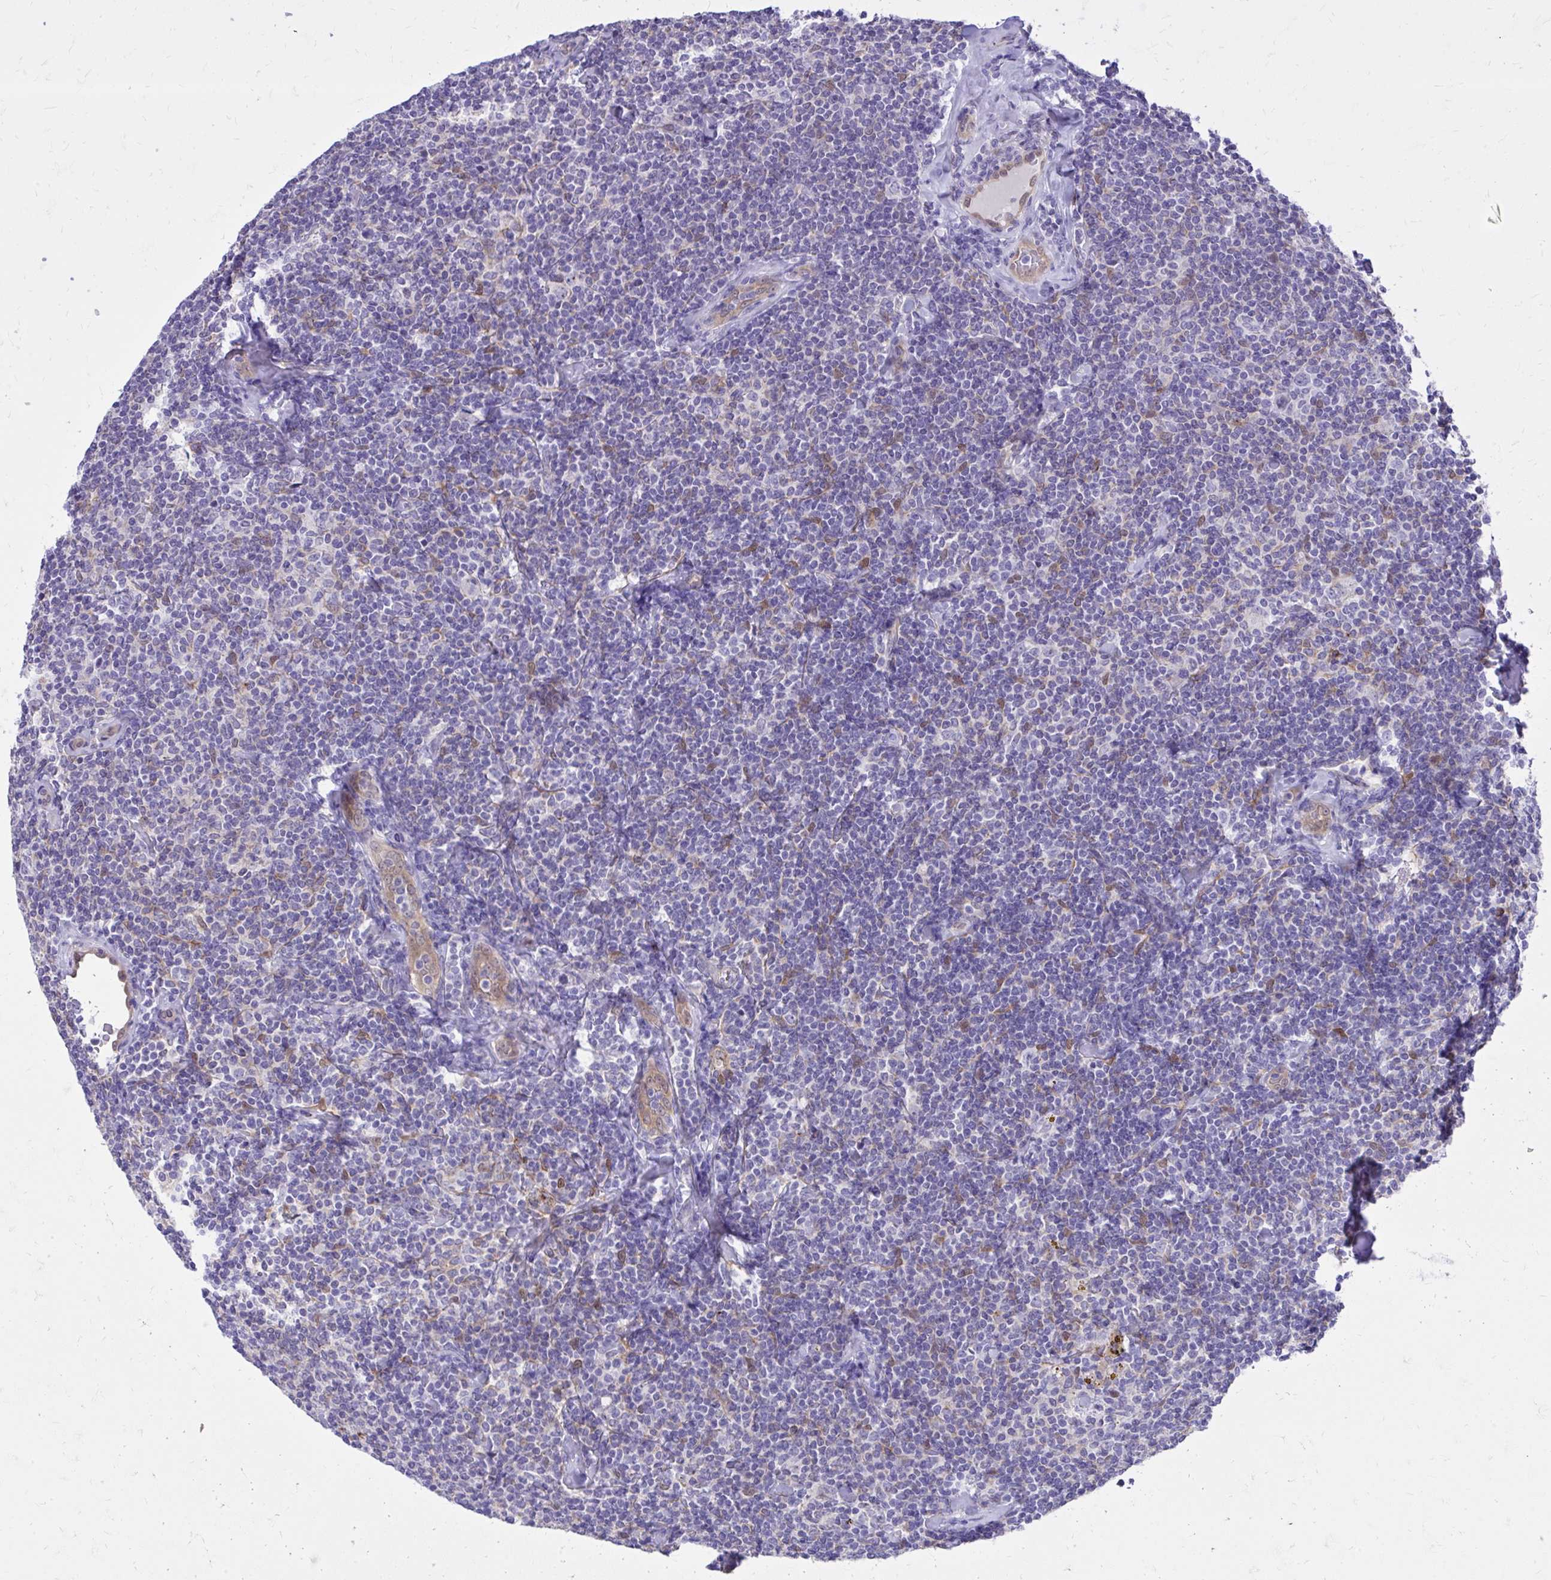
{"staining": {"intensity": "negative", "quantity": "none", "location": "none"}, "tissue": "lymphoma", "cell_type": "Tumor cells", "image_type": "cancer", "snomed": [{"axis": "morphology", "description": "Malignant lymphoma, non-Hodgkin's type, Low grade"}, {"axis": "topography", "description": "Lymph node"}], "caption": "High magnification brightfield microscopy of lymphoma stained with DAB (3,3'-diaminobenzidine) (brown) and counterstained with hematoxylin (blue): tumor cells show no significant expression.", "gene": "NNMT", "patient": {"sex": "female", "age": 56}}